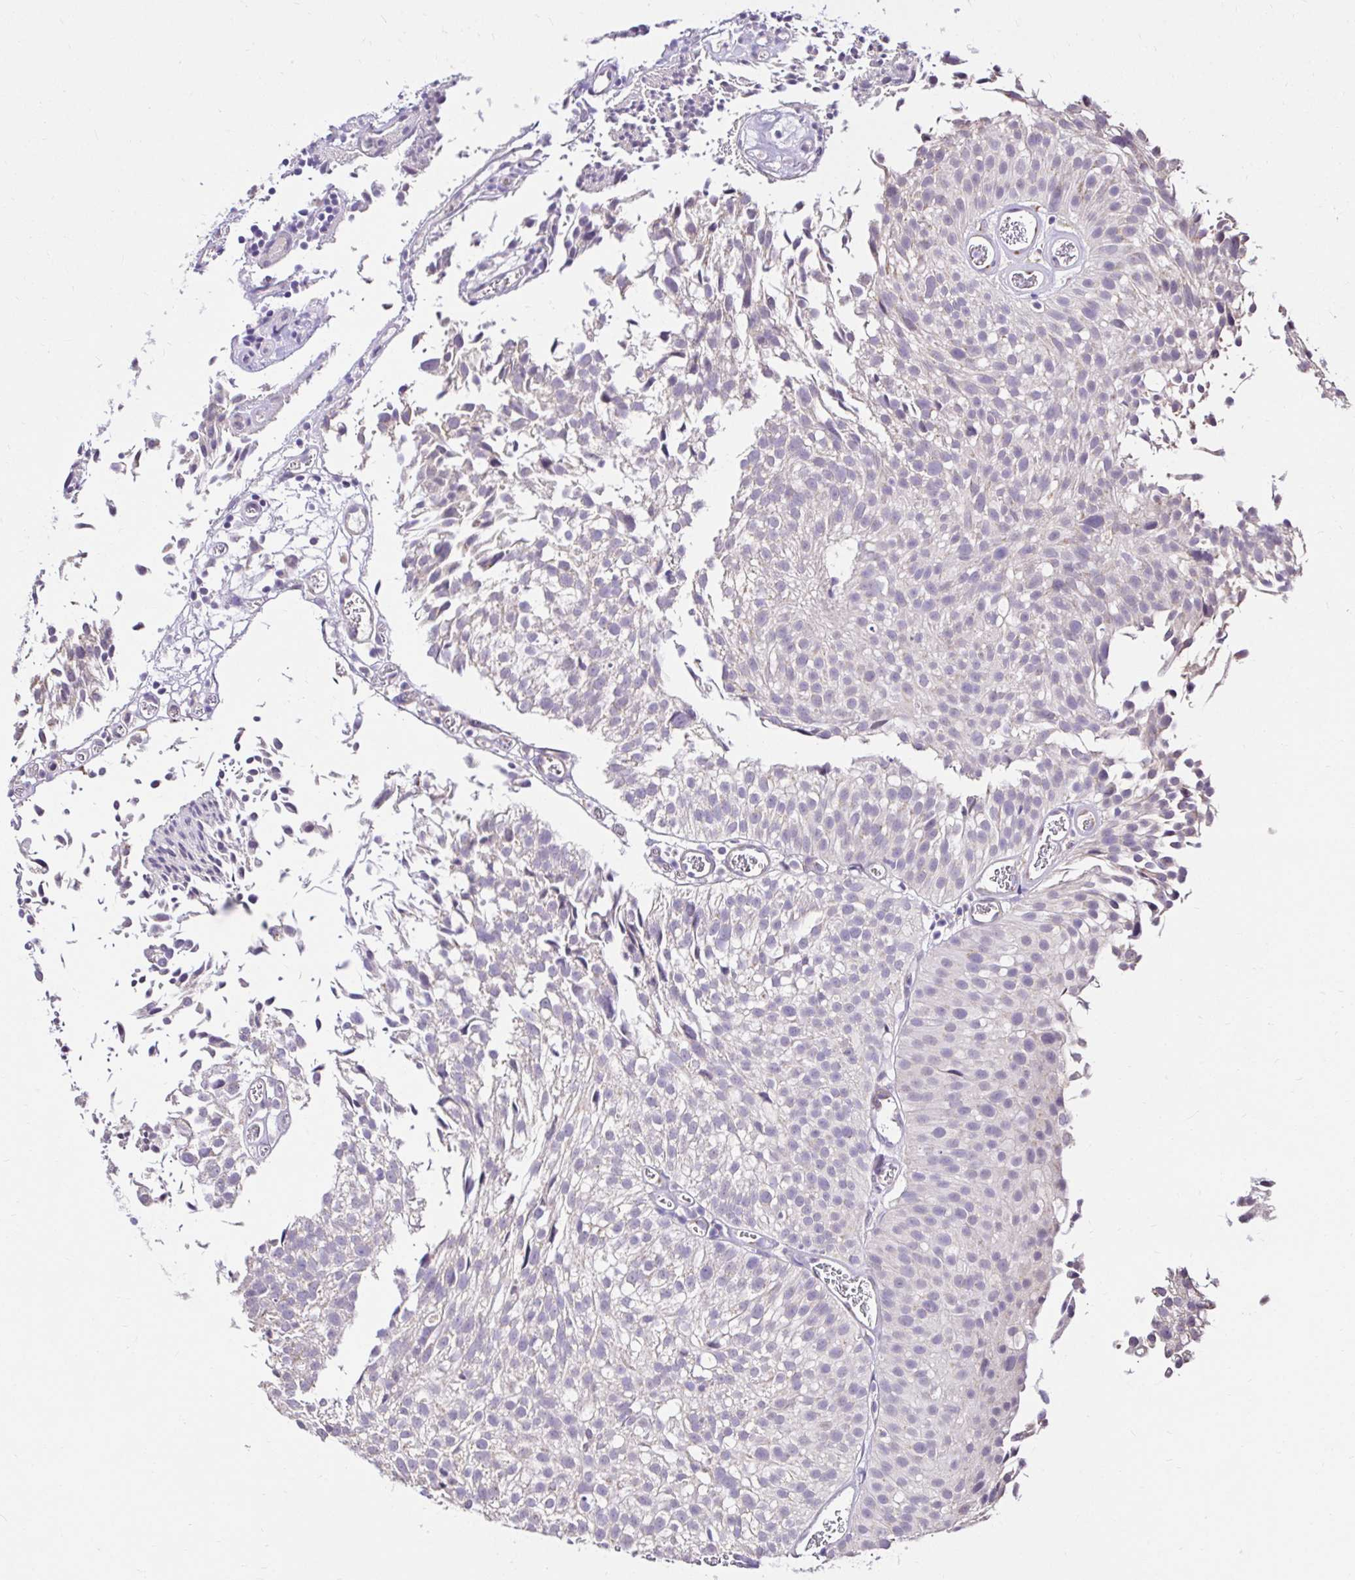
{"staining": {"intensity": "negative", "quantity": "none", "location": "none"}, "tissue": "urothelial cancer", "cell_type": "Tumor cells", "image_type": "cancer", "snomed": [{"axis": "morphology", "description": "Urothelial carcinoma, Low grade"}, {"axis": "topography", "description": "Urinary bladder"}], "caption": "This is an IHC micrograph of human urothelial cancer. There is no expression in tumor cells.", "gene": "KIAA1210", "patient": {"sex": "male", "age": 80}}